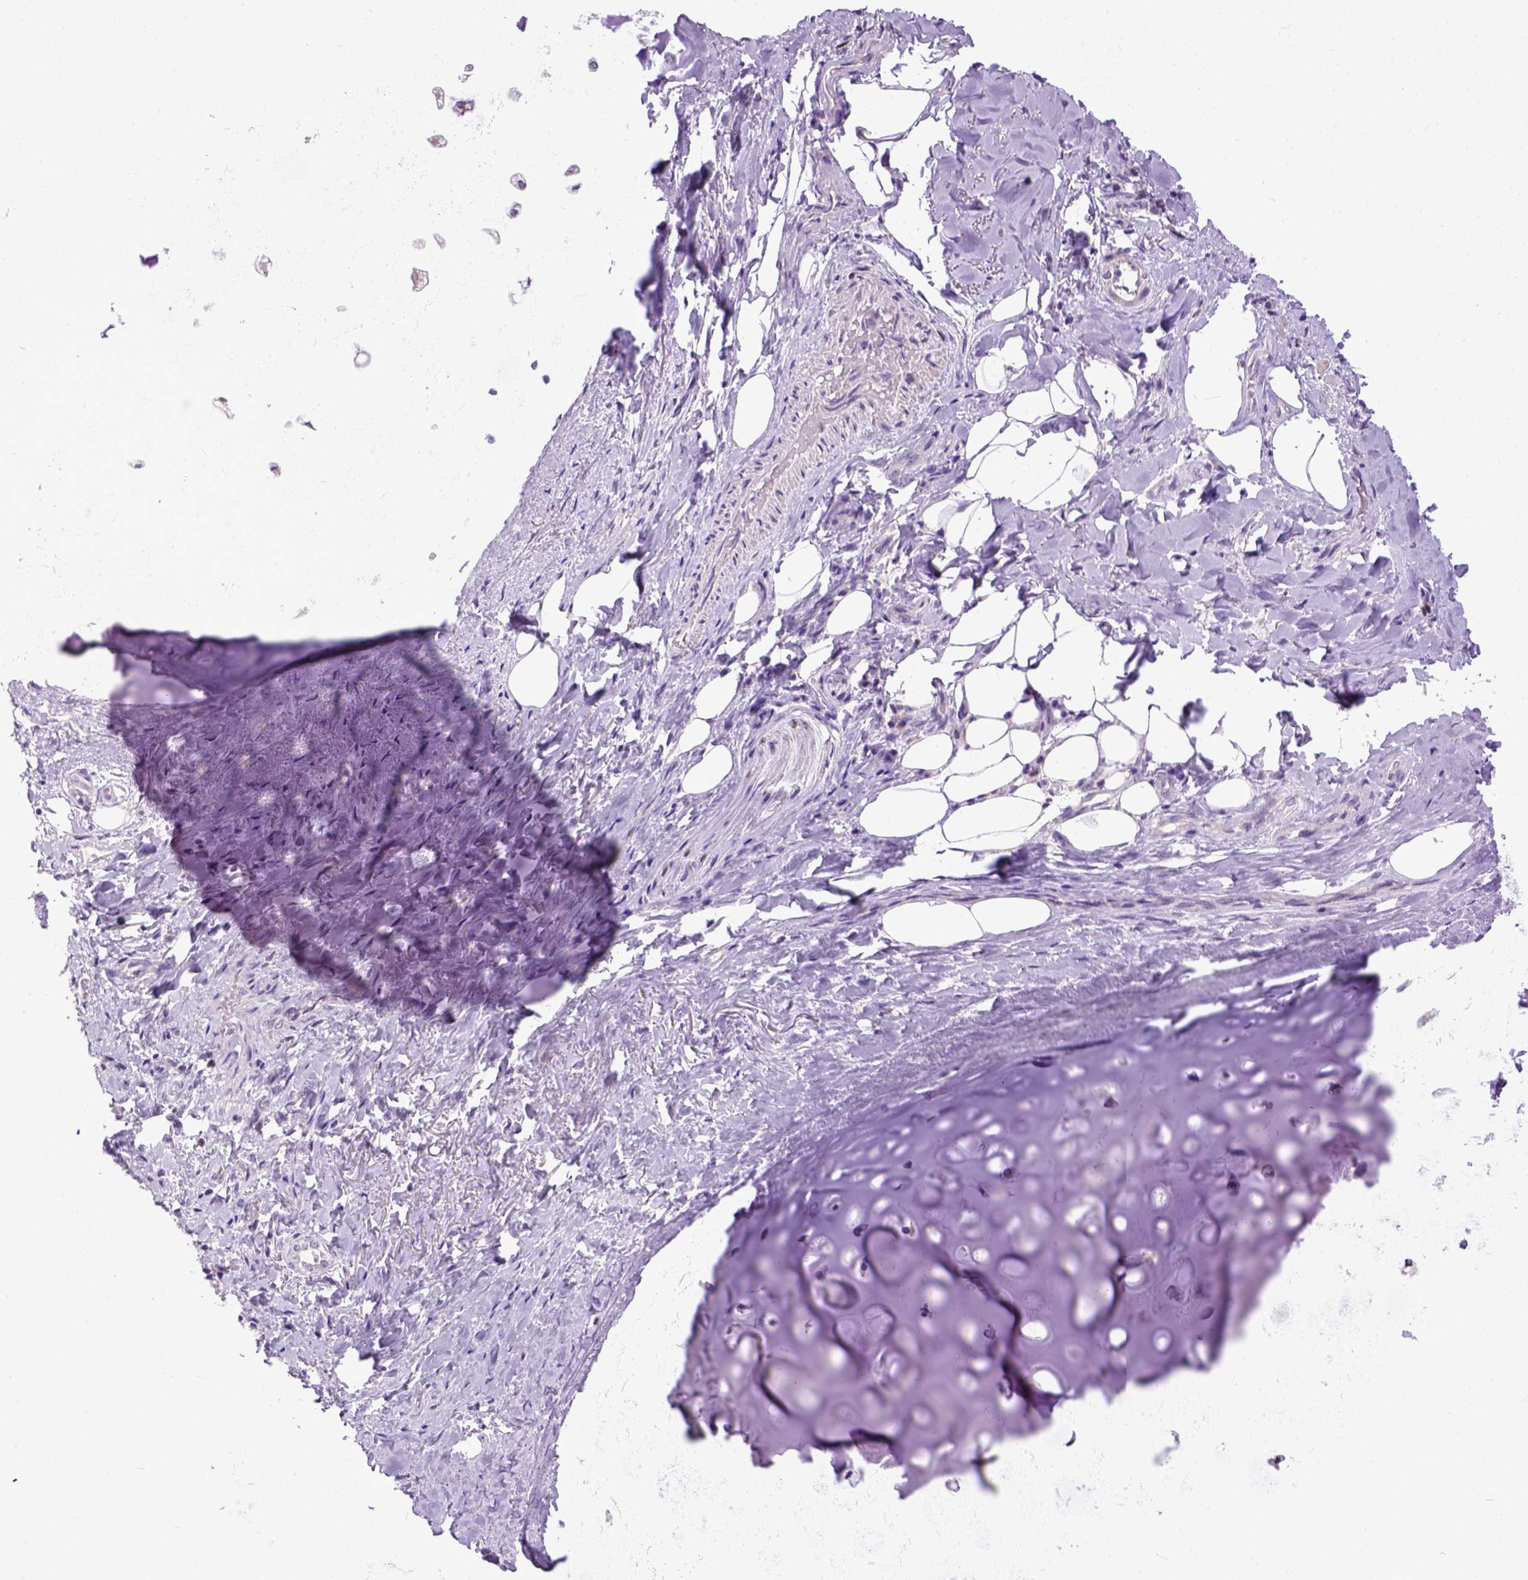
{"staining": {"intensity": "negative", "quantity": "none", "location": "none"}, "tissue": "adipose tissue", "cell_type": "Adipocytes", "image_type": "normal", "snomed": [{"axis": "morphology", "description": "Normal tissue, NOS"}, {"axis": "topography", "description": "Cartilage tissue"}, {"axis": "topography", "description": "Bronchus"}], "caption": "Immunohistochemistry micrograph of unremarkable adipose tissue stained for a protein (brown), which reveals no positivity in adipocytes.", "gene": "CRB1", "patient": {"sex": "male", "age": 64}}